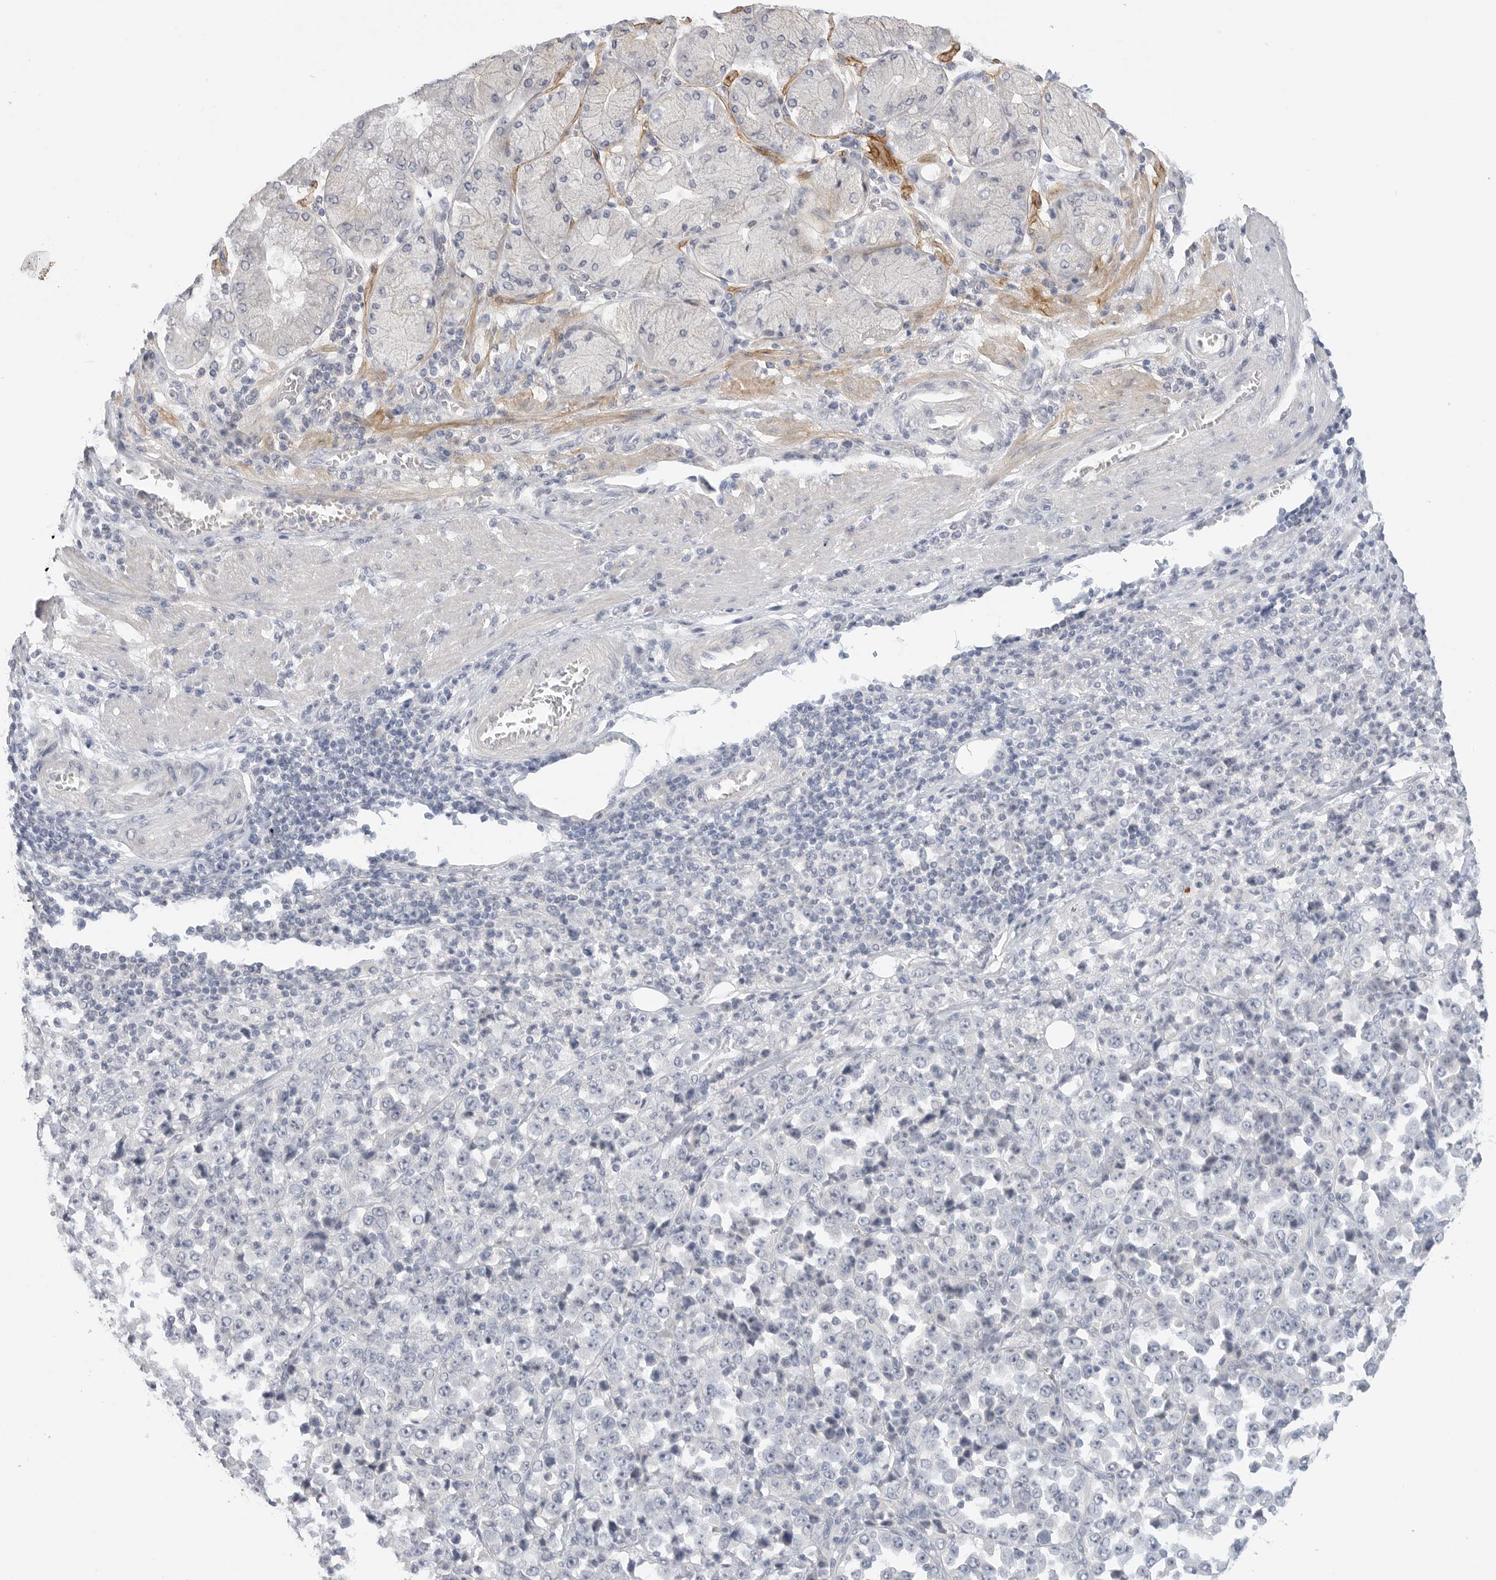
{"staining": {"intensity": "negative", "quantity": "none", "location": "none"}, "tissue": "stomach cancer", "cell_type": "Tumor cells", "image_type": "cancer", "snomed": [{"axis": "morphology", "description": "Normal tissue, NOS"}, {"axis": "morphology", "description": "Adenocarcinoma, NOS"}, {"axis": "topography", "description": "Stomach, upper"}, {"axis": "topography", "description": "Stomach"}], "caption": "Protein analysis of stomach cancer (adenocarcinoma) displays no significant expression in tumor cells.", "gene": "FBN2", "patient": {"sex": "male", "age": 59}}